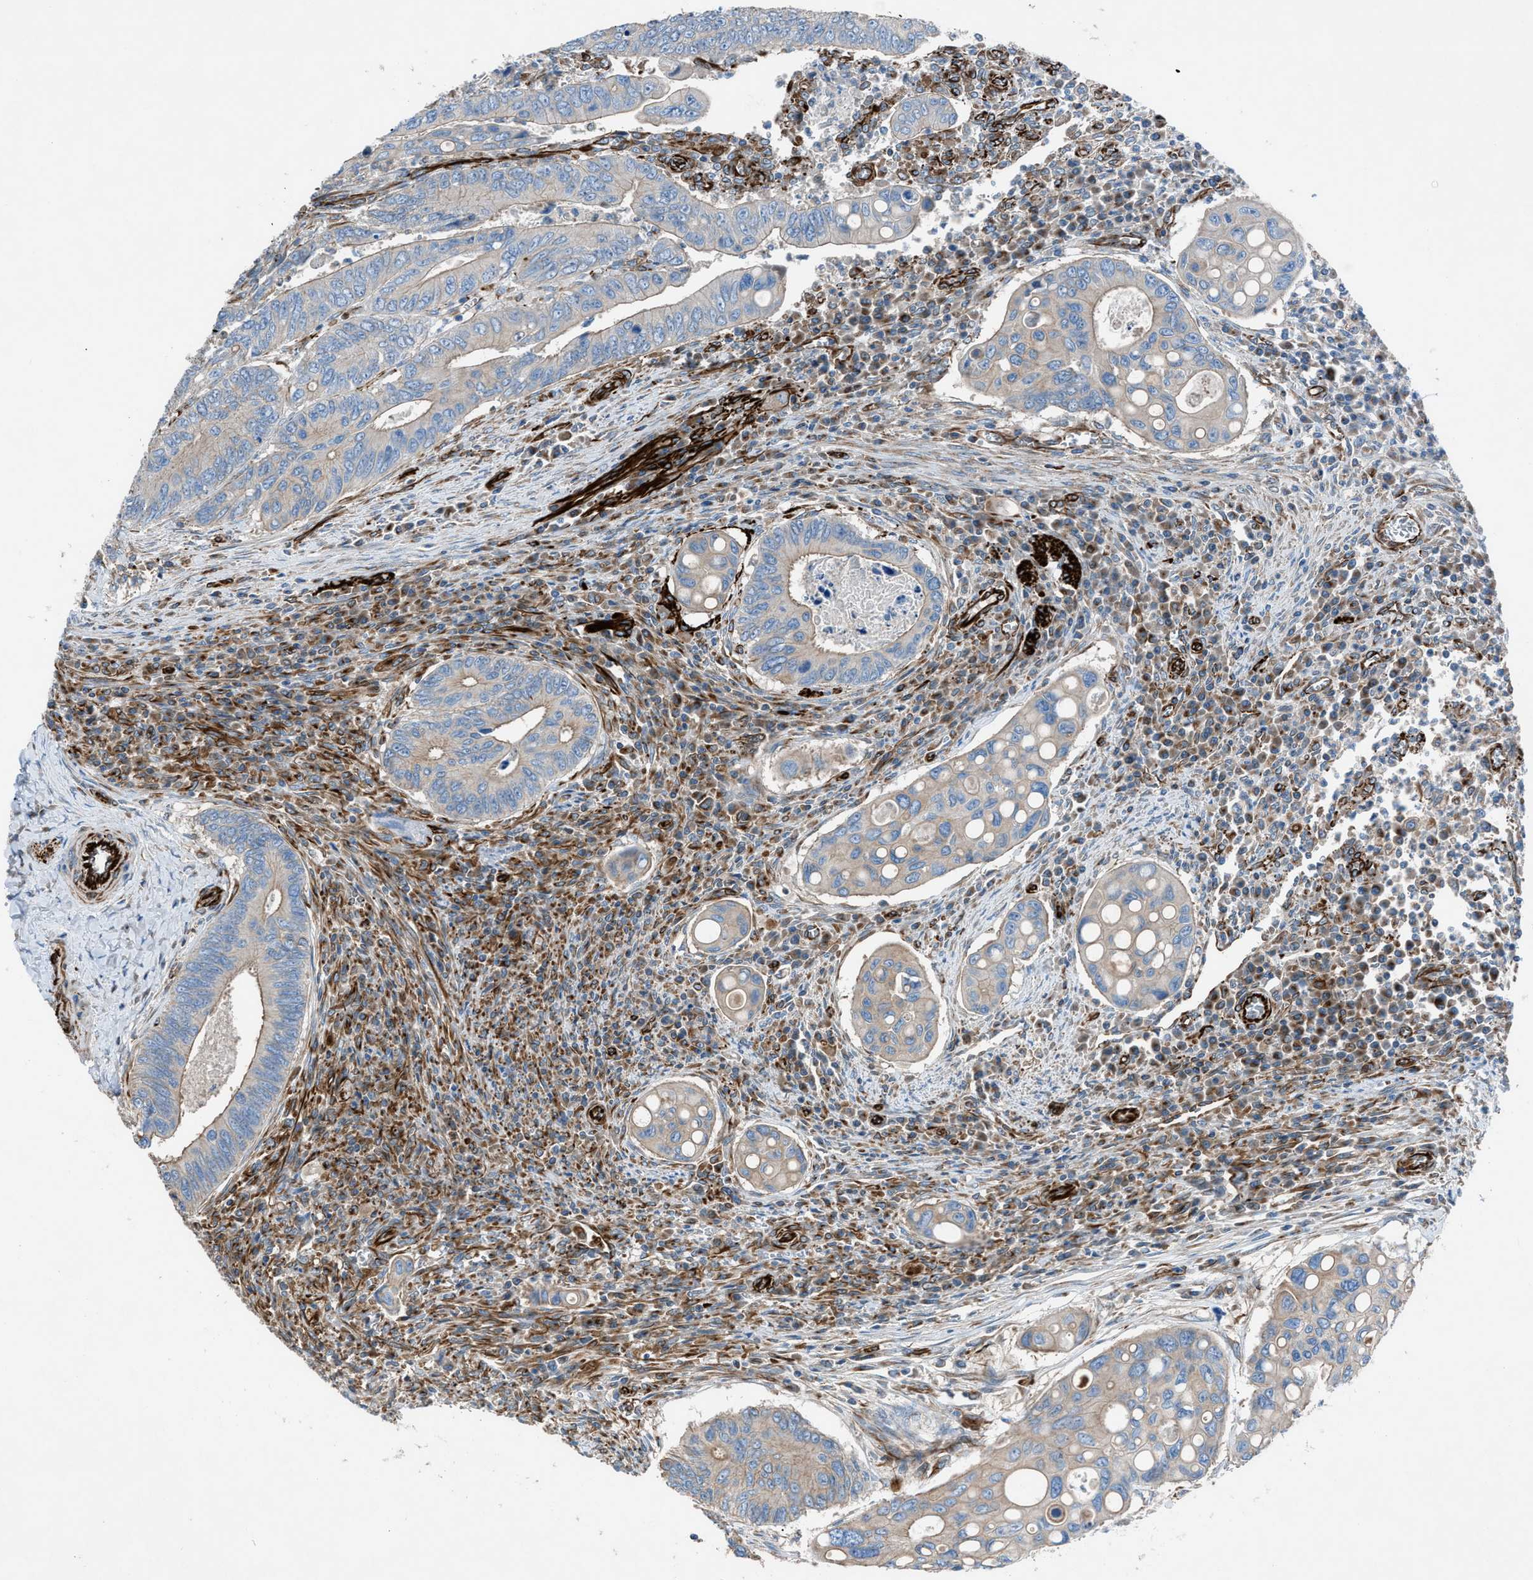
{"staining": {"intensity": "weak", "quantity": ">75%", "location": "cytoplasmic/membranous"}, "tissue": "colorectal cancer", "cell_type": "Tumor cells", "image_type": "cancer", "snomed": [{"axis": "morphology", "description": "Inflammation, NOS"}, {"axis": "morphology", "description": "Adenocarcinoma, NOS"}, {"axis": "topography", "description": "Colon"}], "caption": "A brown stain highlights weak cytoplasmic/membranous positivity of a protein in colorectal adenocarcinoma tumor cells. The protein of interest is shown in brown color, while the nuclei are stained blue.", "gene": "CABP7", "patient": {"sex": "male", "age": 72}}